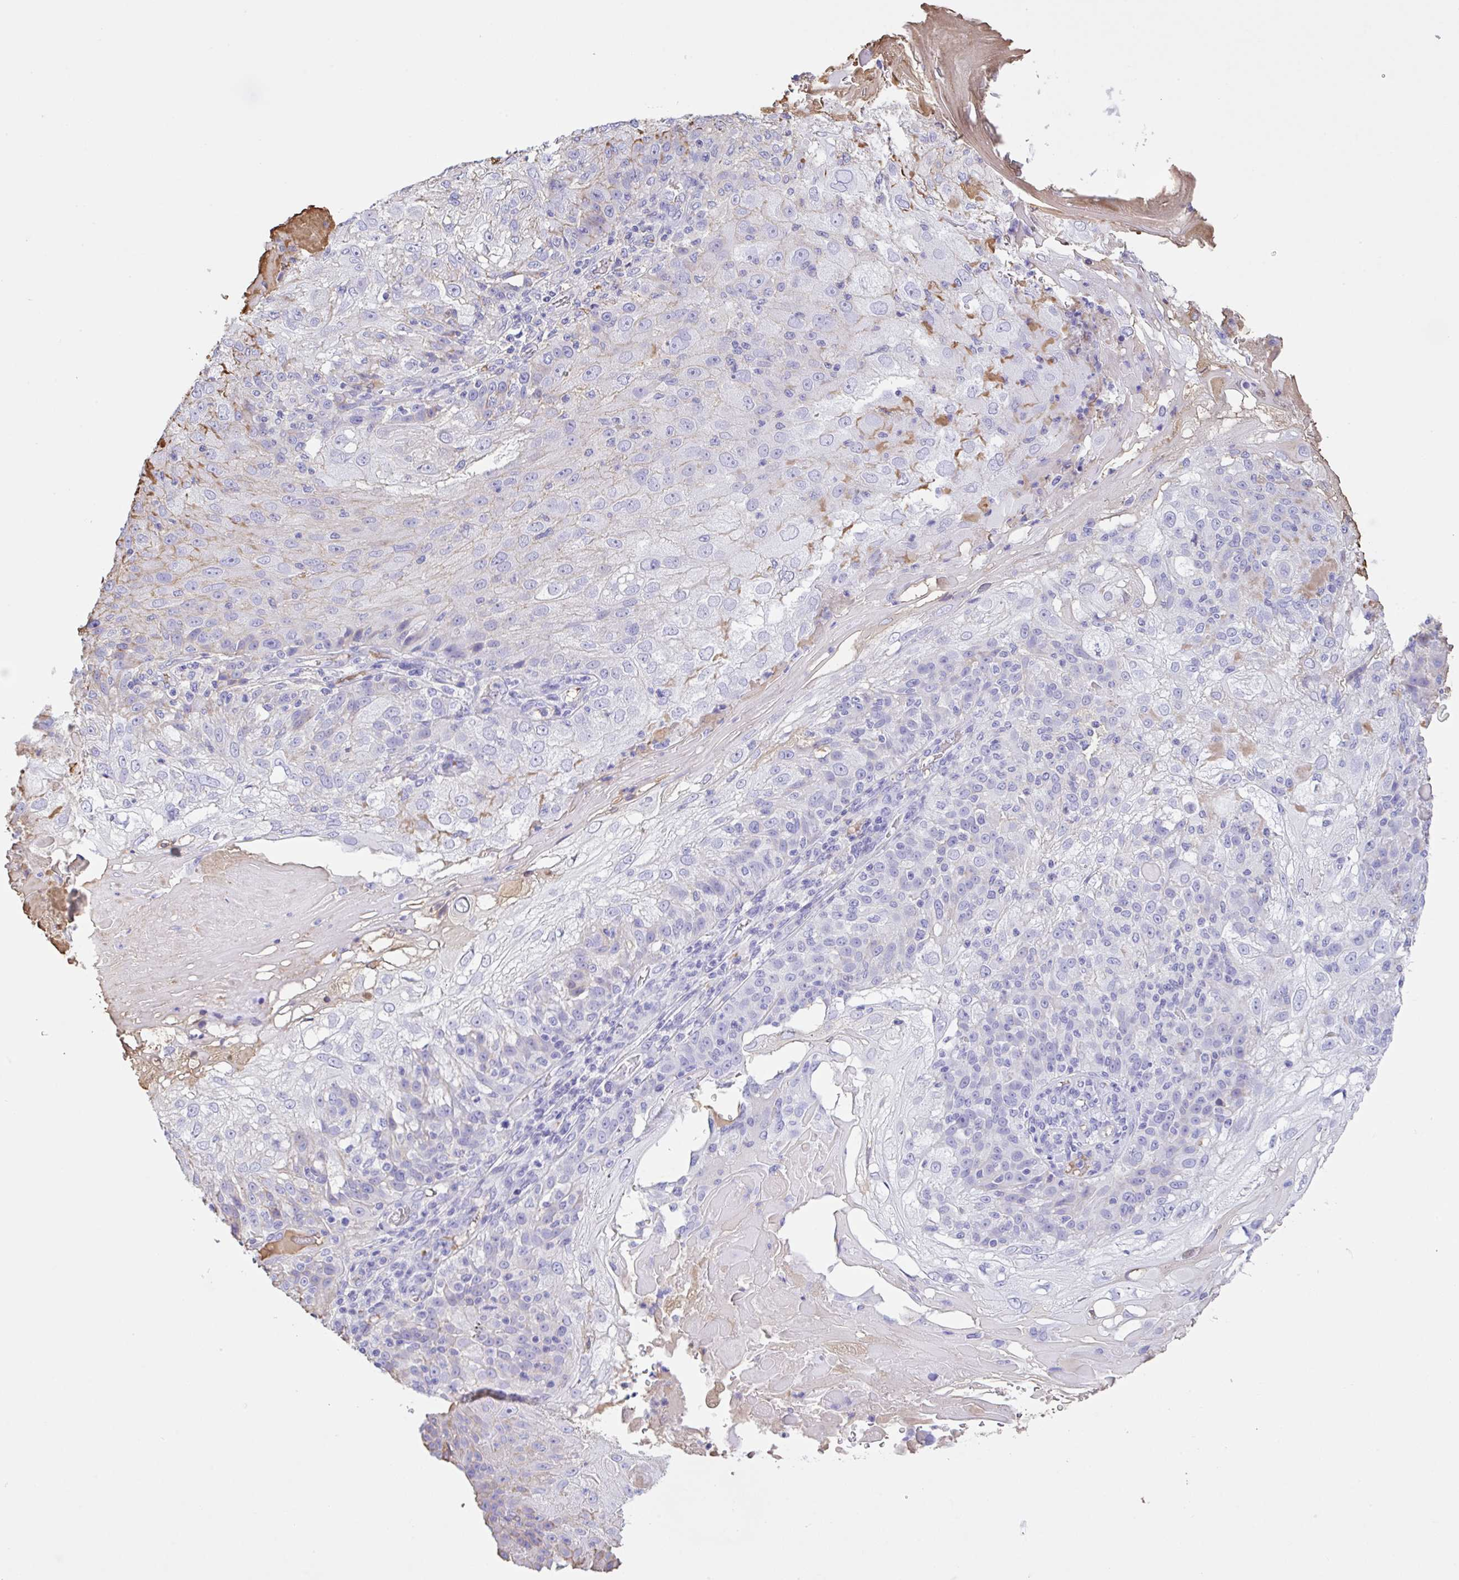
{"staining": {"intensity": "weak", "quantity": "<25%", "location": "cytoplasmic/membranous"}, "tissue": "skin cancer", "cell_type": "Tumor cells", "image_type": "cancer", "snomed": [{"axis": "morphology", "description": "Normal tissue, NOS"}, {"axis": "morphology", "description": "Squamous cell carcinoma, NOS"}, {"axis": "topography", "description": "Skin"}], "caption": "Skin cancer was stained to show a protein in brown. There is no significant expression in tumor cells.", "gene": "HOXC12", "patient": {"sex": "female", "age": 83}}